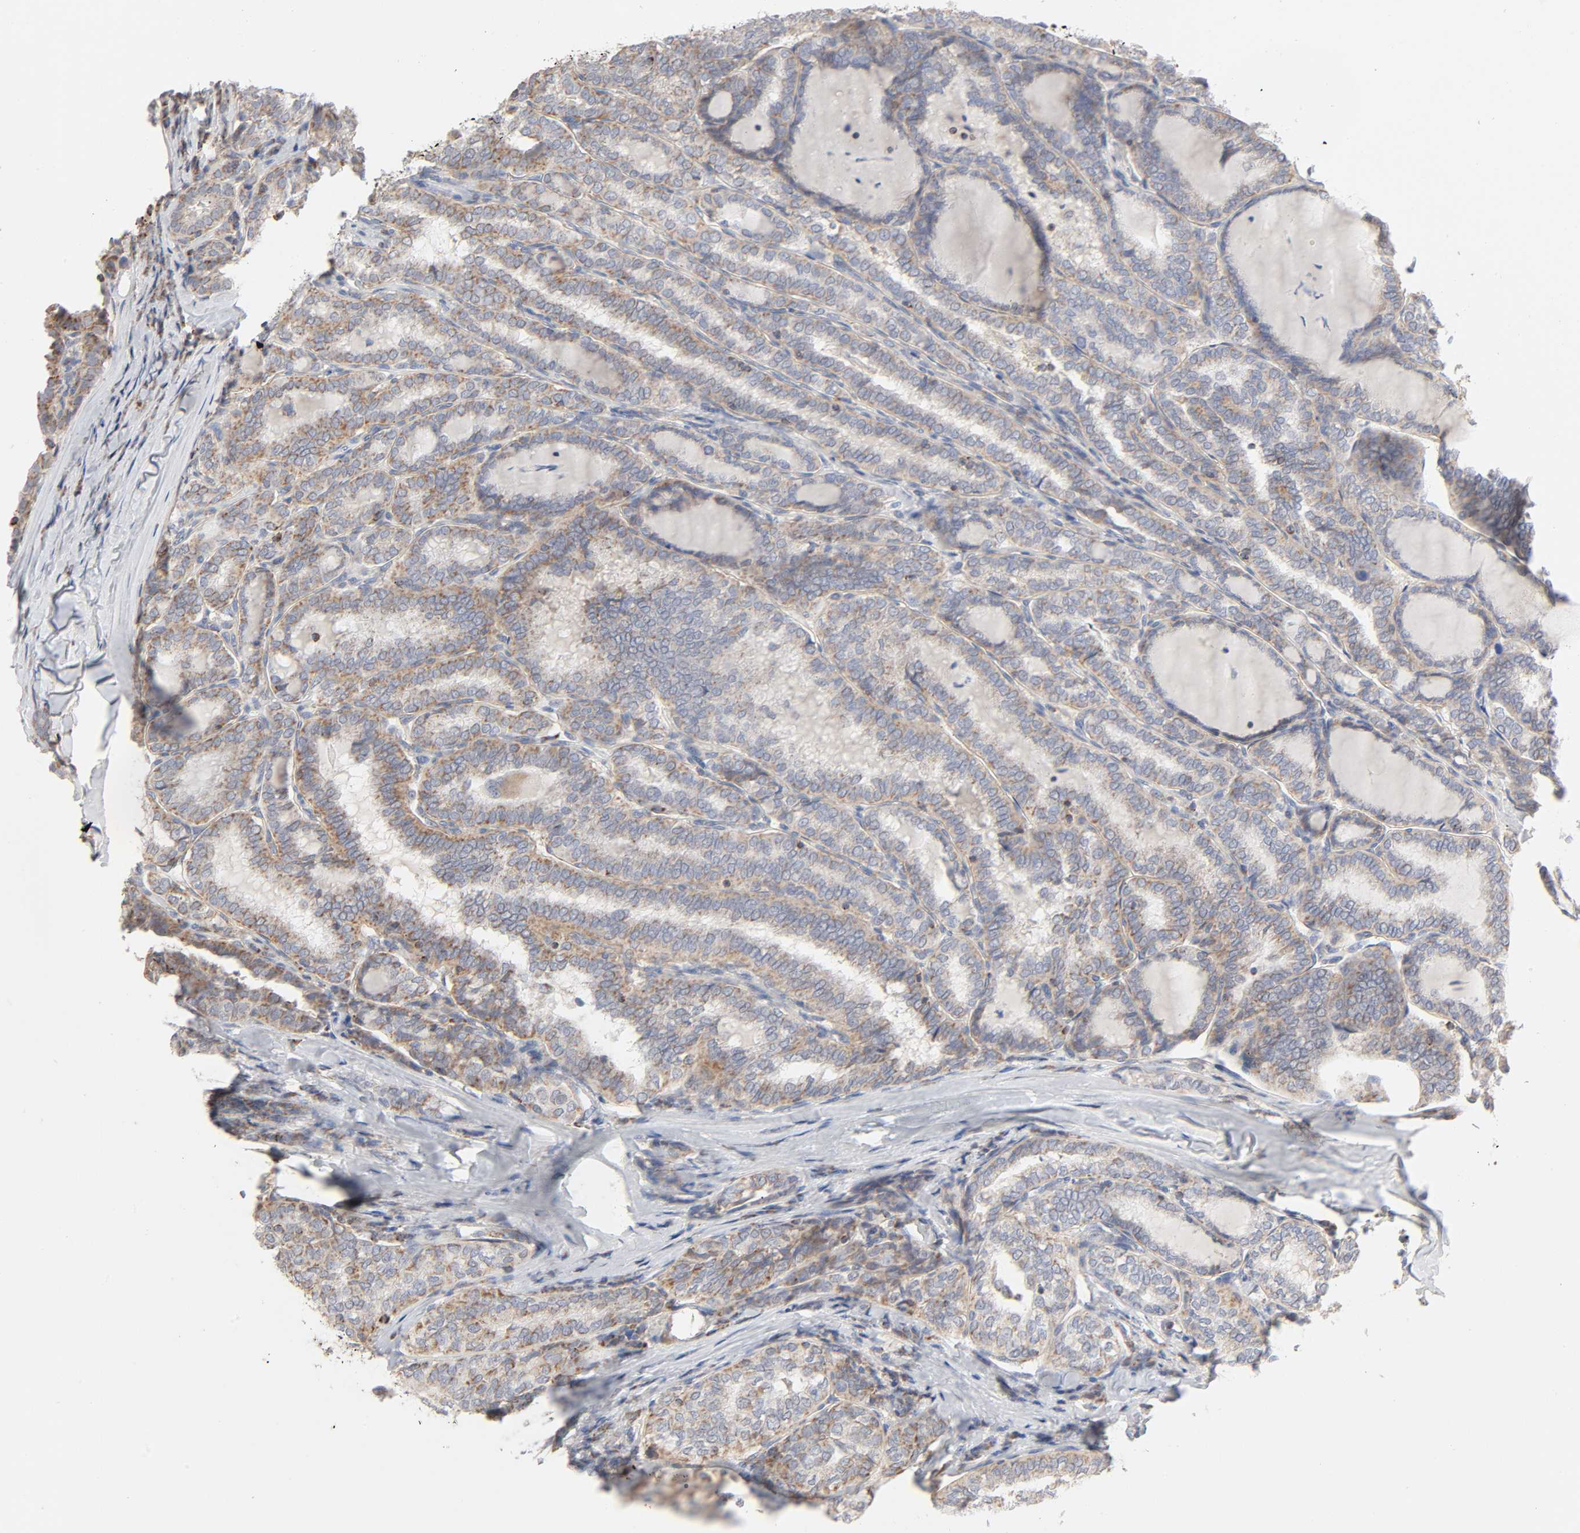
{"staining": {"intensity": "moderate", "quantity": ">75%", "location": "cytoplasmic/membranous"}, "tissue": "thyroid cancer", "cell_type": "Tumor cells", "image_type": "cancer", "snomed": [{"axis": "morphology", "description": "Papillary adenocarcinoma, NOS"}, {"axis": "topography", "description": "Thyroid gland"}], "caption": "A medium amount of moderate cytoplasmic/membranous staining is seen in about >75% of tumor cells in thyroid cancer tissue. (brown staining indicates protein expression, while blue staining denotes nuclei).", "gene": "SYT16", "patient": {"sex": "female", "age": 30}}